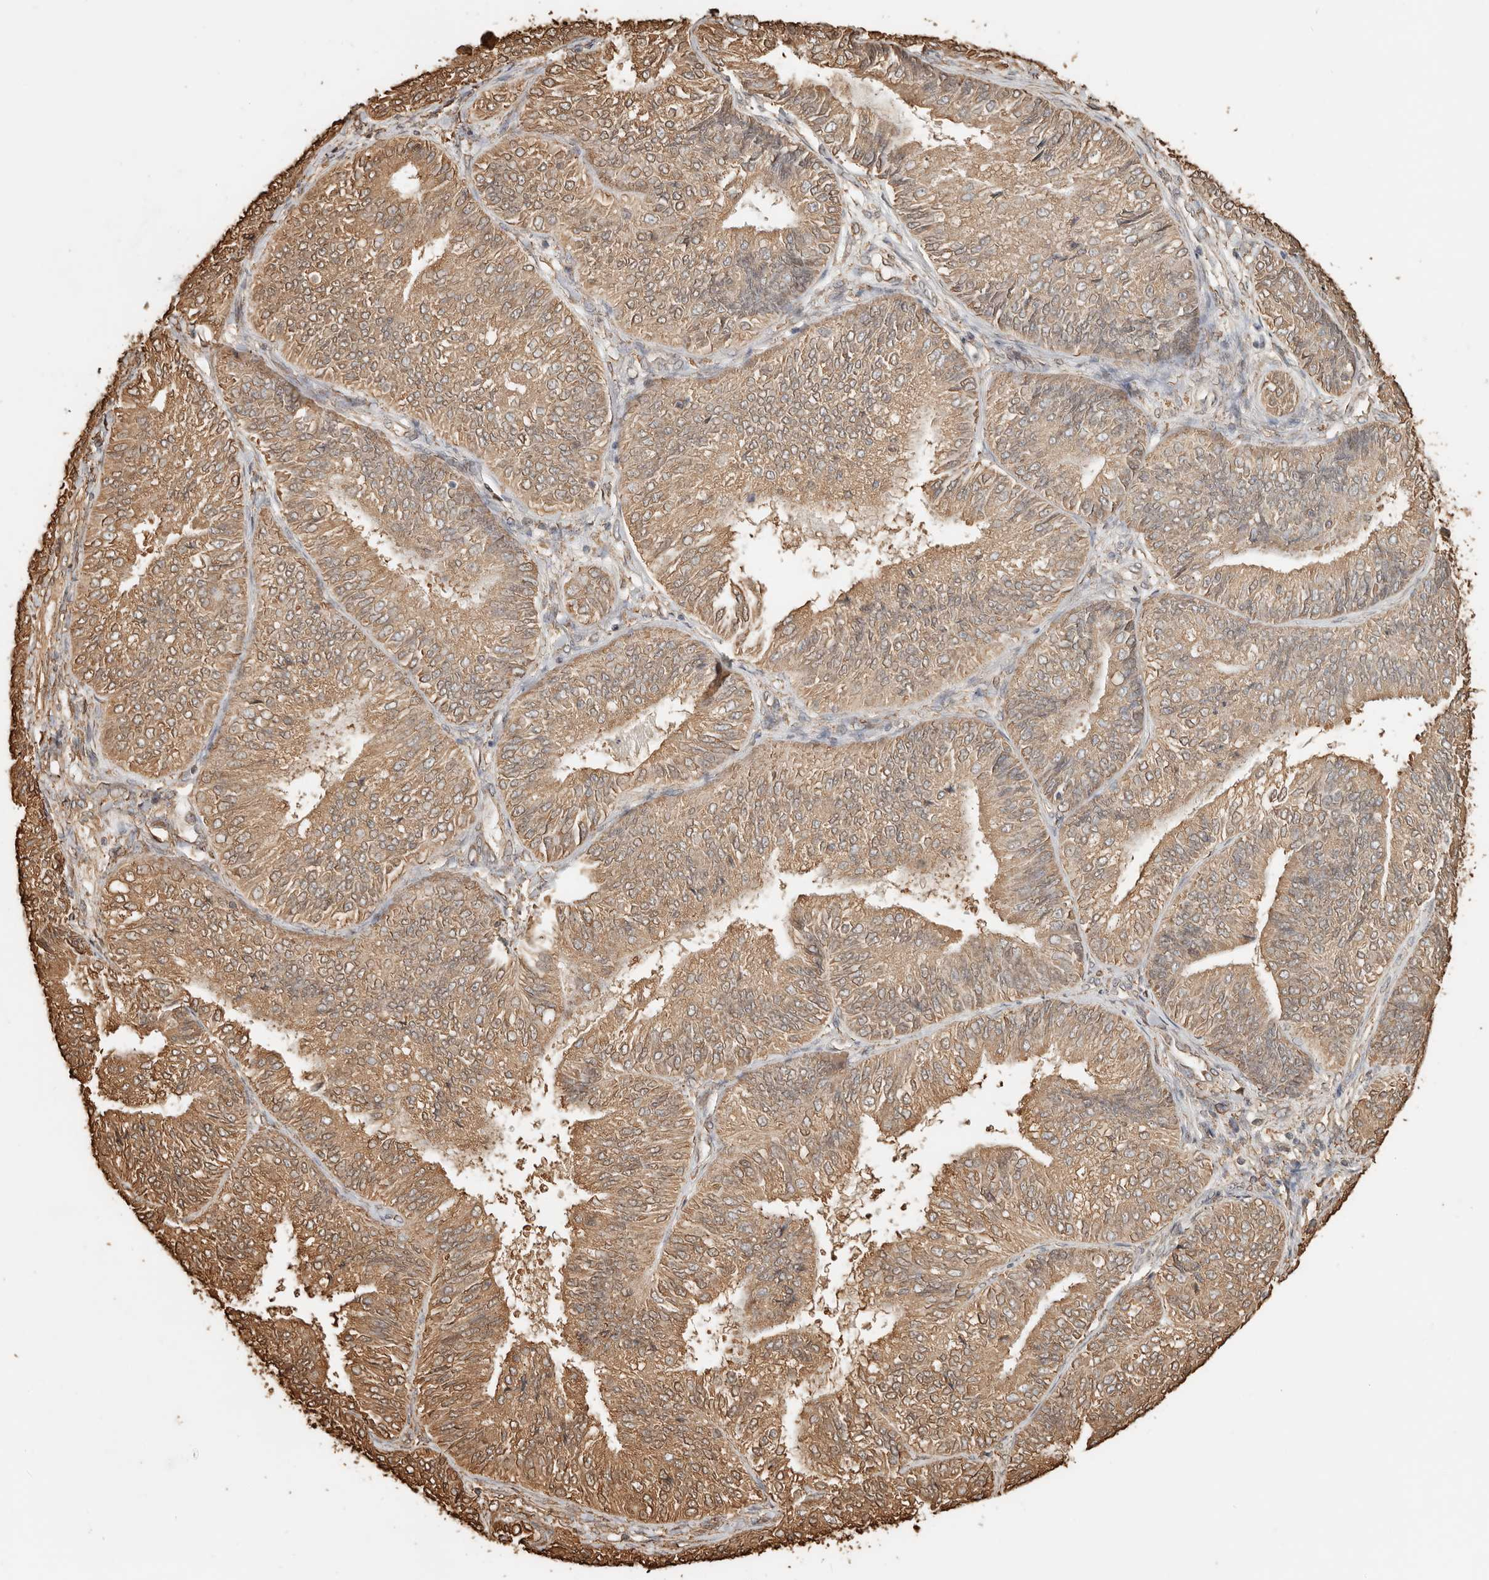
{"staining": {"intensity": "moderate", "quantity": ">75%", "location": "cytoplasmic/membranous"}, "tissue": "endometrial cancer", "cell_type": "Tumor cells", "image_type": "cancer", "snomed": [{"axis": "morphology", "description": "Adenocarcinoma, NOS"}, {"axis": "topography", "description": "Endometrium"}], "caption": "Protein analysis of endometrial adenocarcinoma tissue exhibits moderate cytoplasmic/membranous expression in approximately >75% of tumor cells.", "gene": "ARHGEF10L", "patient": {"sex": "female", "age": 58}}